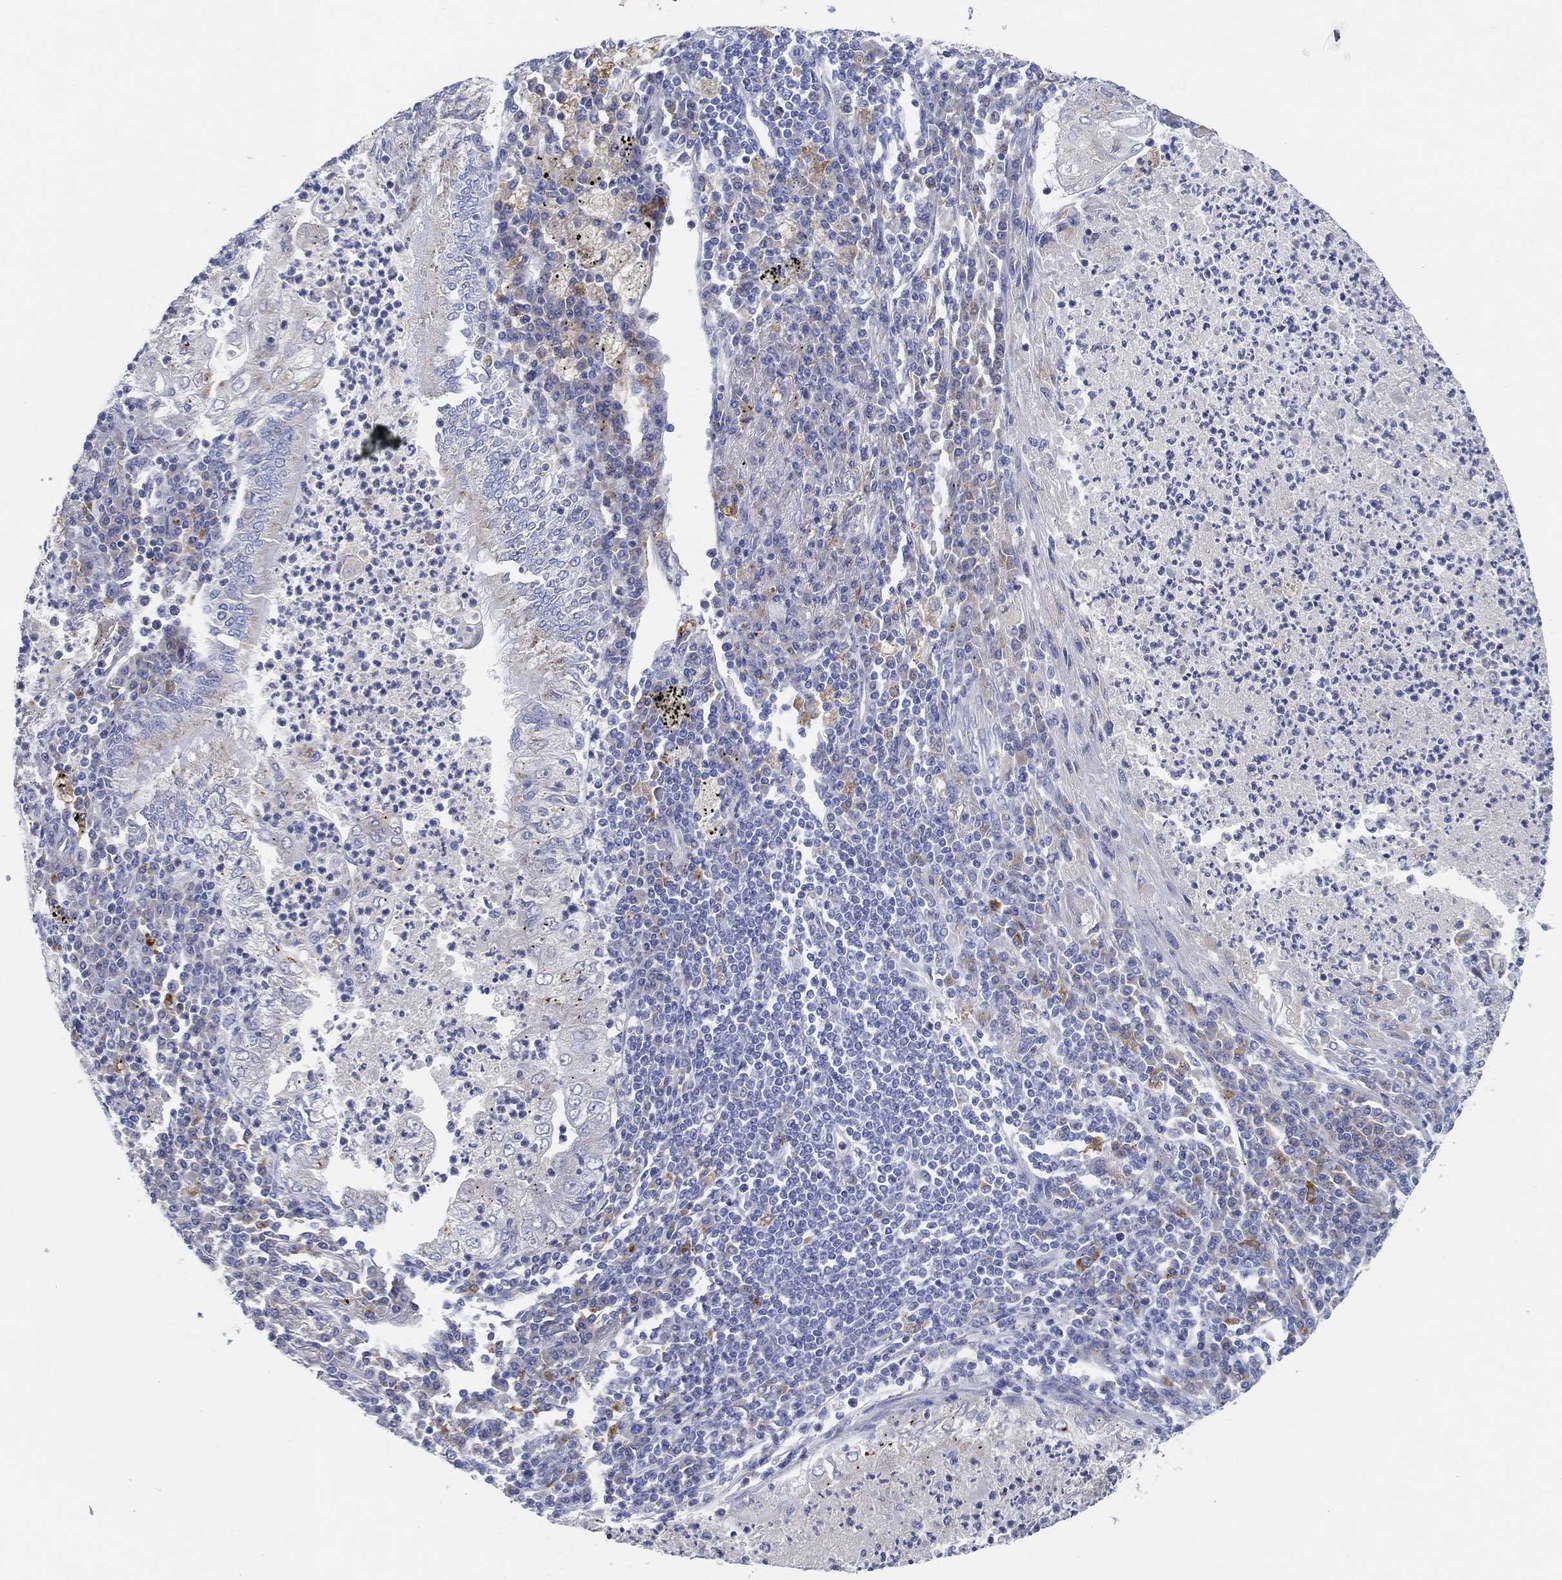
{"staining": {"intensity": "weak", "quantity": "<25%", "location": "cytoplasmic/membranous"}, "tissue": "lung cancer", "cell_type": "Tumor cells", "image_type": "cancer", "snomed": [{"axis": "morphology", "description": "Adenocarcinoma, NOS"}, {"axis": "topography", "description": "Lung"}], "caption": "The histopathology image shows no staining of tumor cells in adenocarcinoma (lung).", "gene": "GALNS", "patient": {"sex": "female", "age": 73}}